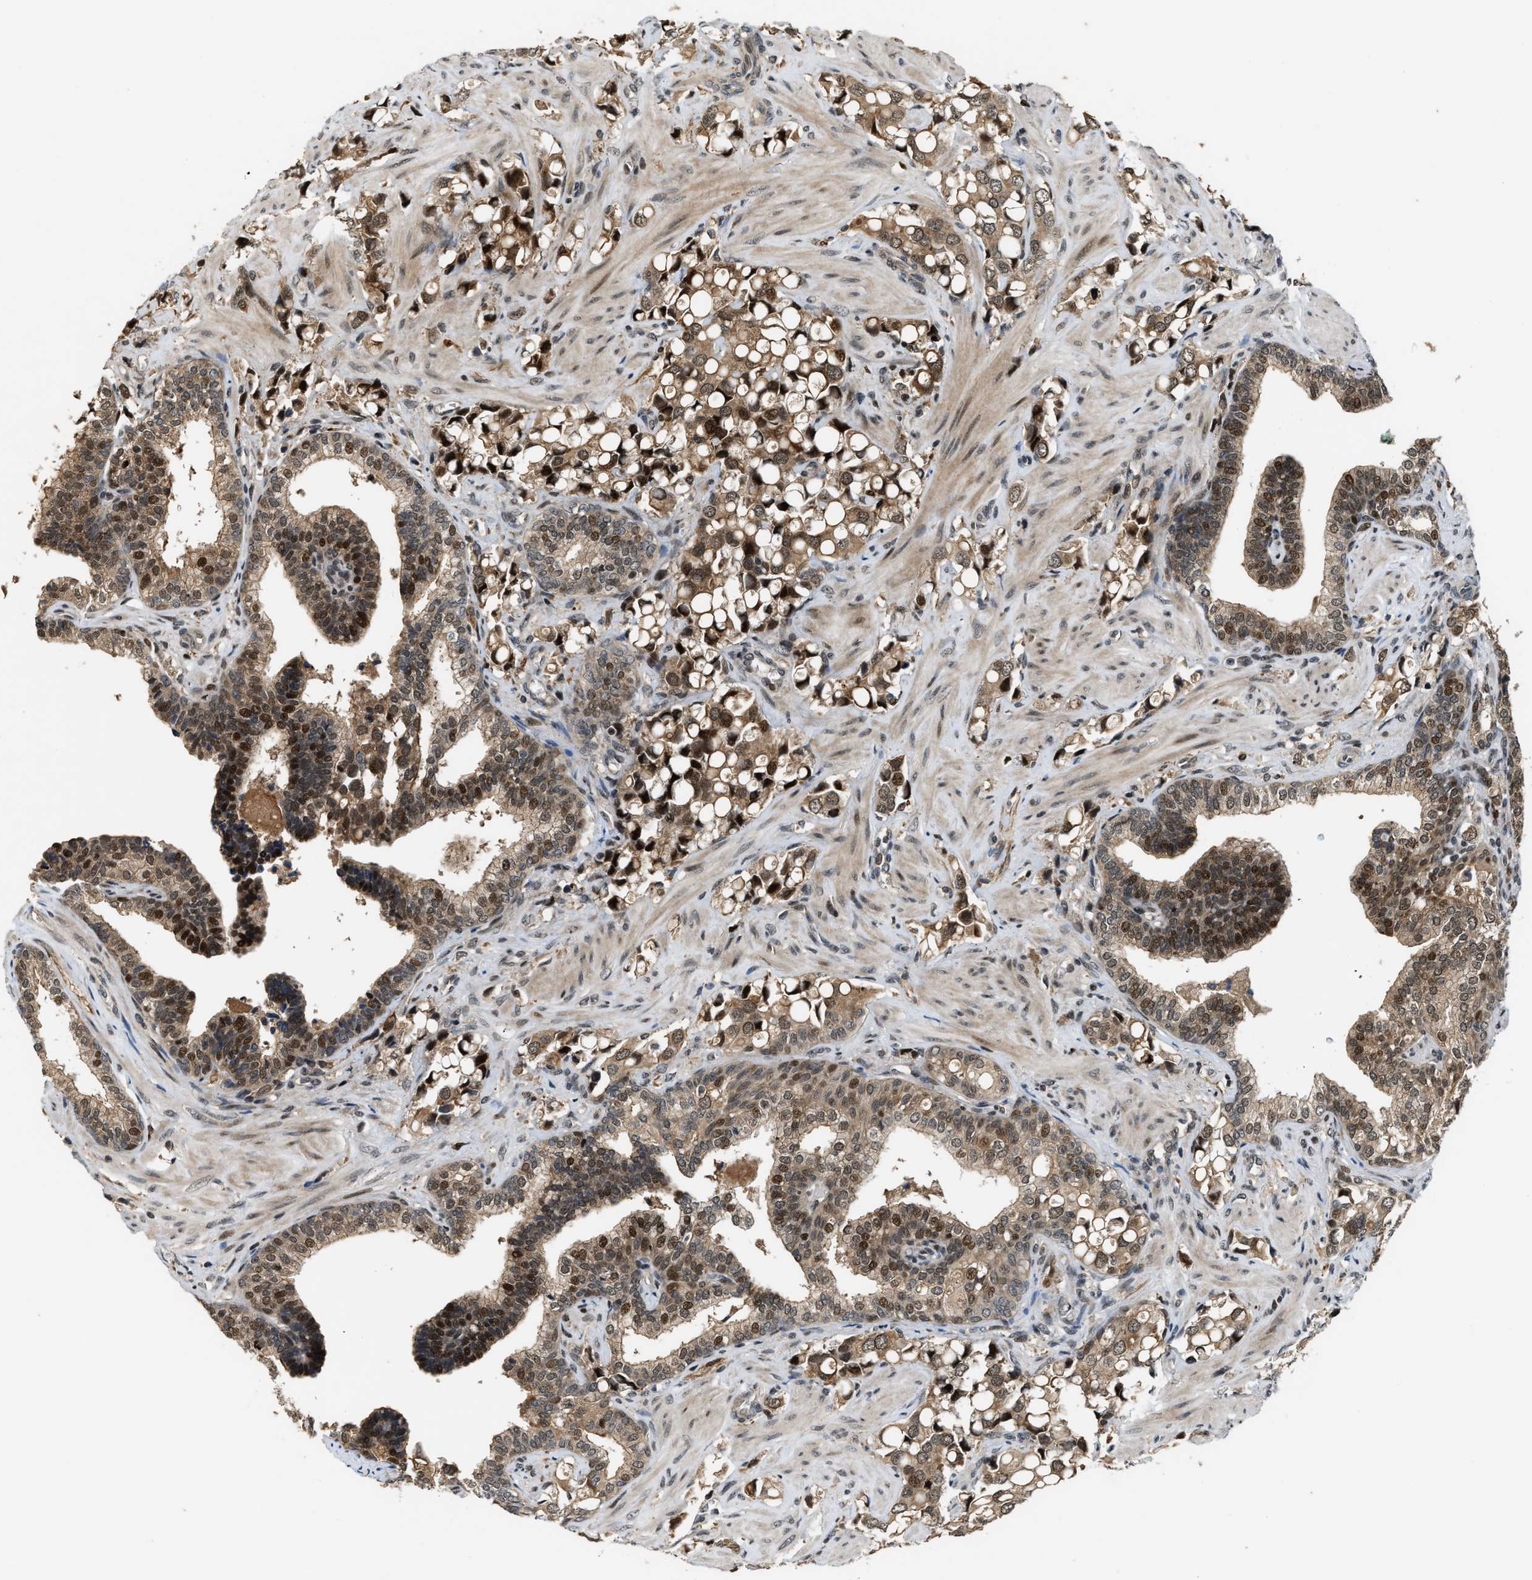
{"staining": {"intensity": "moderate", "quantity": ">75%", "location": "cytoplasmic/membranous,nuclear"}, "tissue": "prostate cancer", "cell_type": "Tumor cells", "image_type": "cancer", "snomed": [{"axis": "morphology", "description": "Adenocarcinoma, High grade"}, {"axis": "topography", "description": "Prostate"}], "caption": "Human prostate cancer (adenocarcinoma (high-grade)) stained for a protein (brown) reveals moderate cytoplasmic/membranous and nuclear positive positivity in approximately >75% of tumor cells.", "gene": "SERTAD2", "patient": {"sex": "male", "age": 52}}